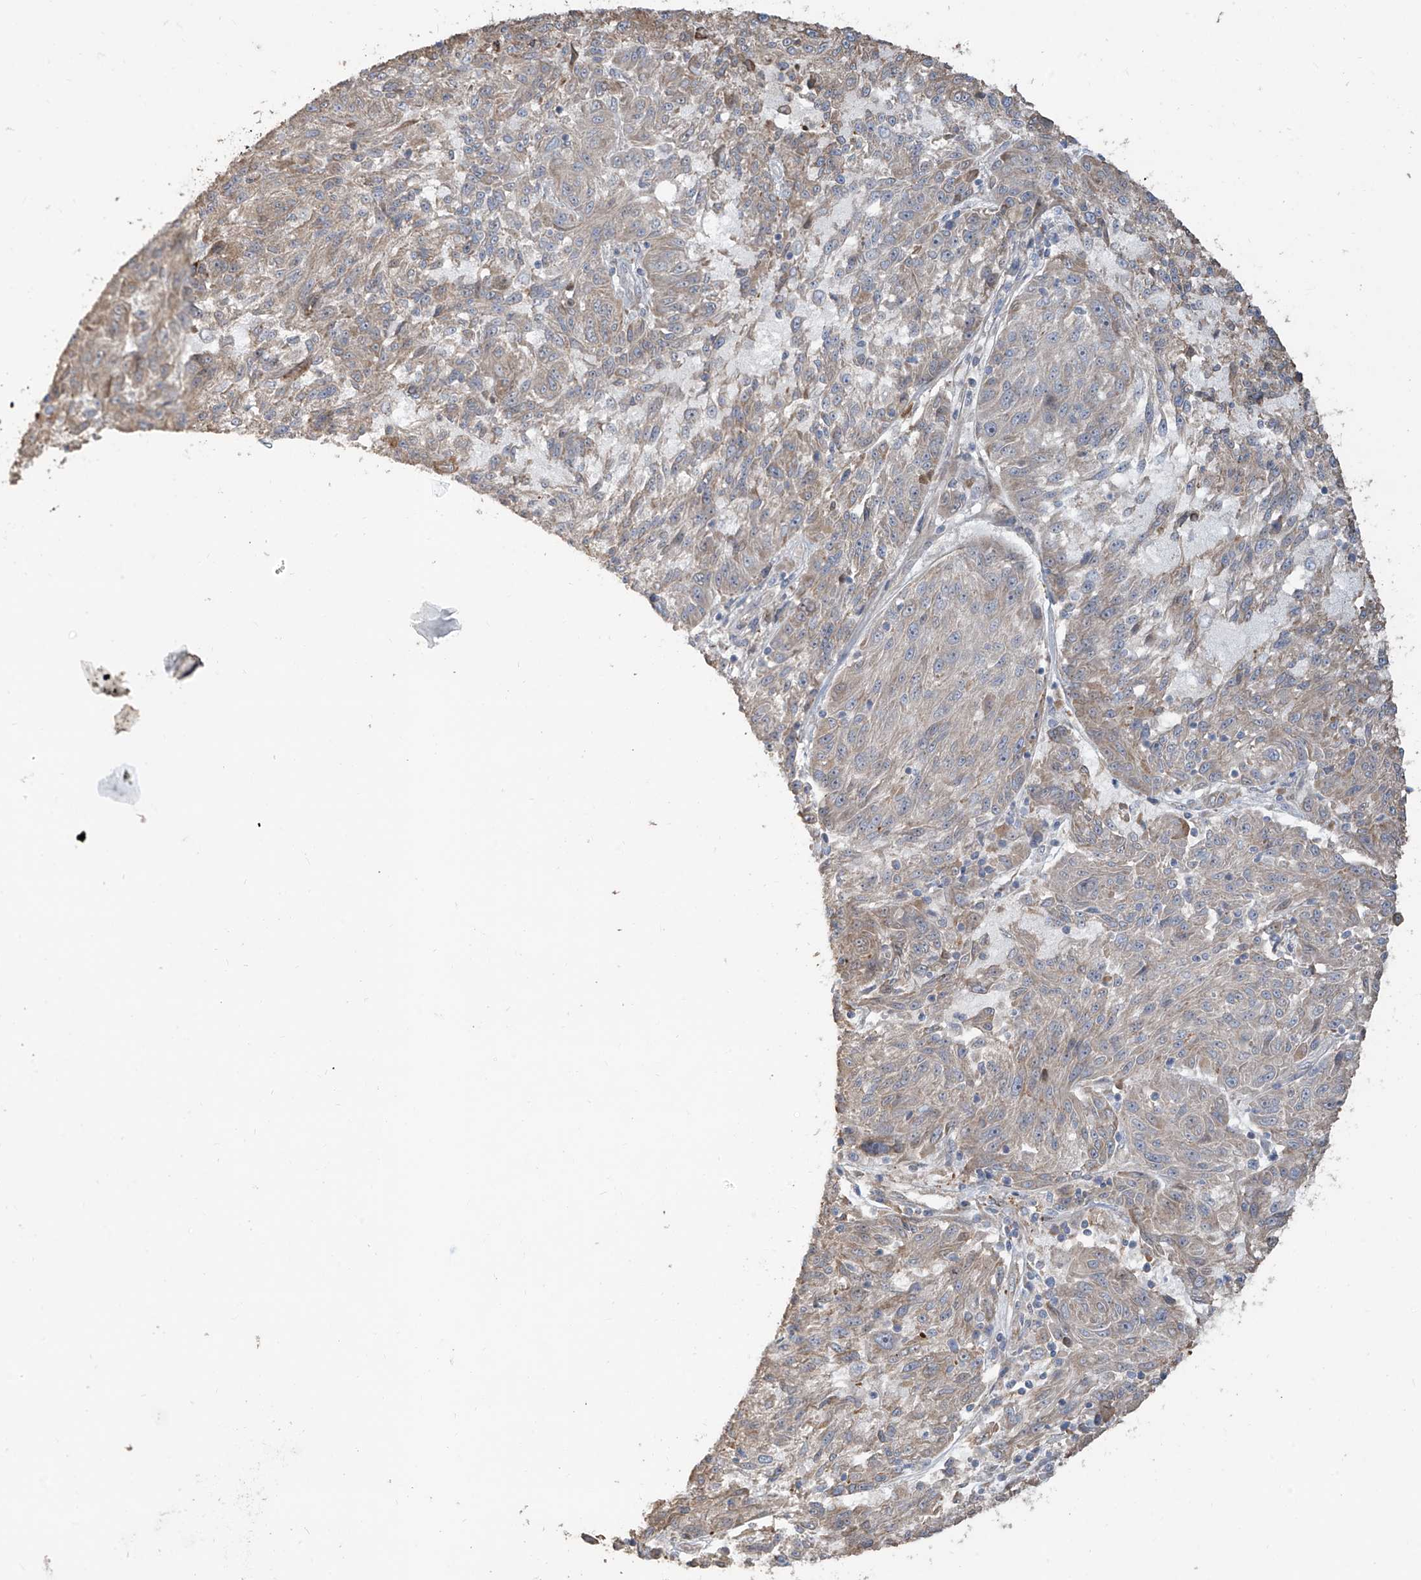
{"staining": {"intensity": "weak", "quantity": "25%-75%", "location": "cytoplasmic/membranous"}, "tissue": "melanoma", "cell_type": "Tumor cells", "image_type": "cancer", "snomed": [{"axis": "morphology", "description": "Malignant melanoma, NOS"}, {"axis": "topography", "description": "Skin"}], "caption": "Weak cytoplasmic/membranous staining is appreciated in approximately 25%-75% of tumor cells in malignant melanoma.", "gene": "ABTB1", "patient": {"sex": "male", "age": 53}}